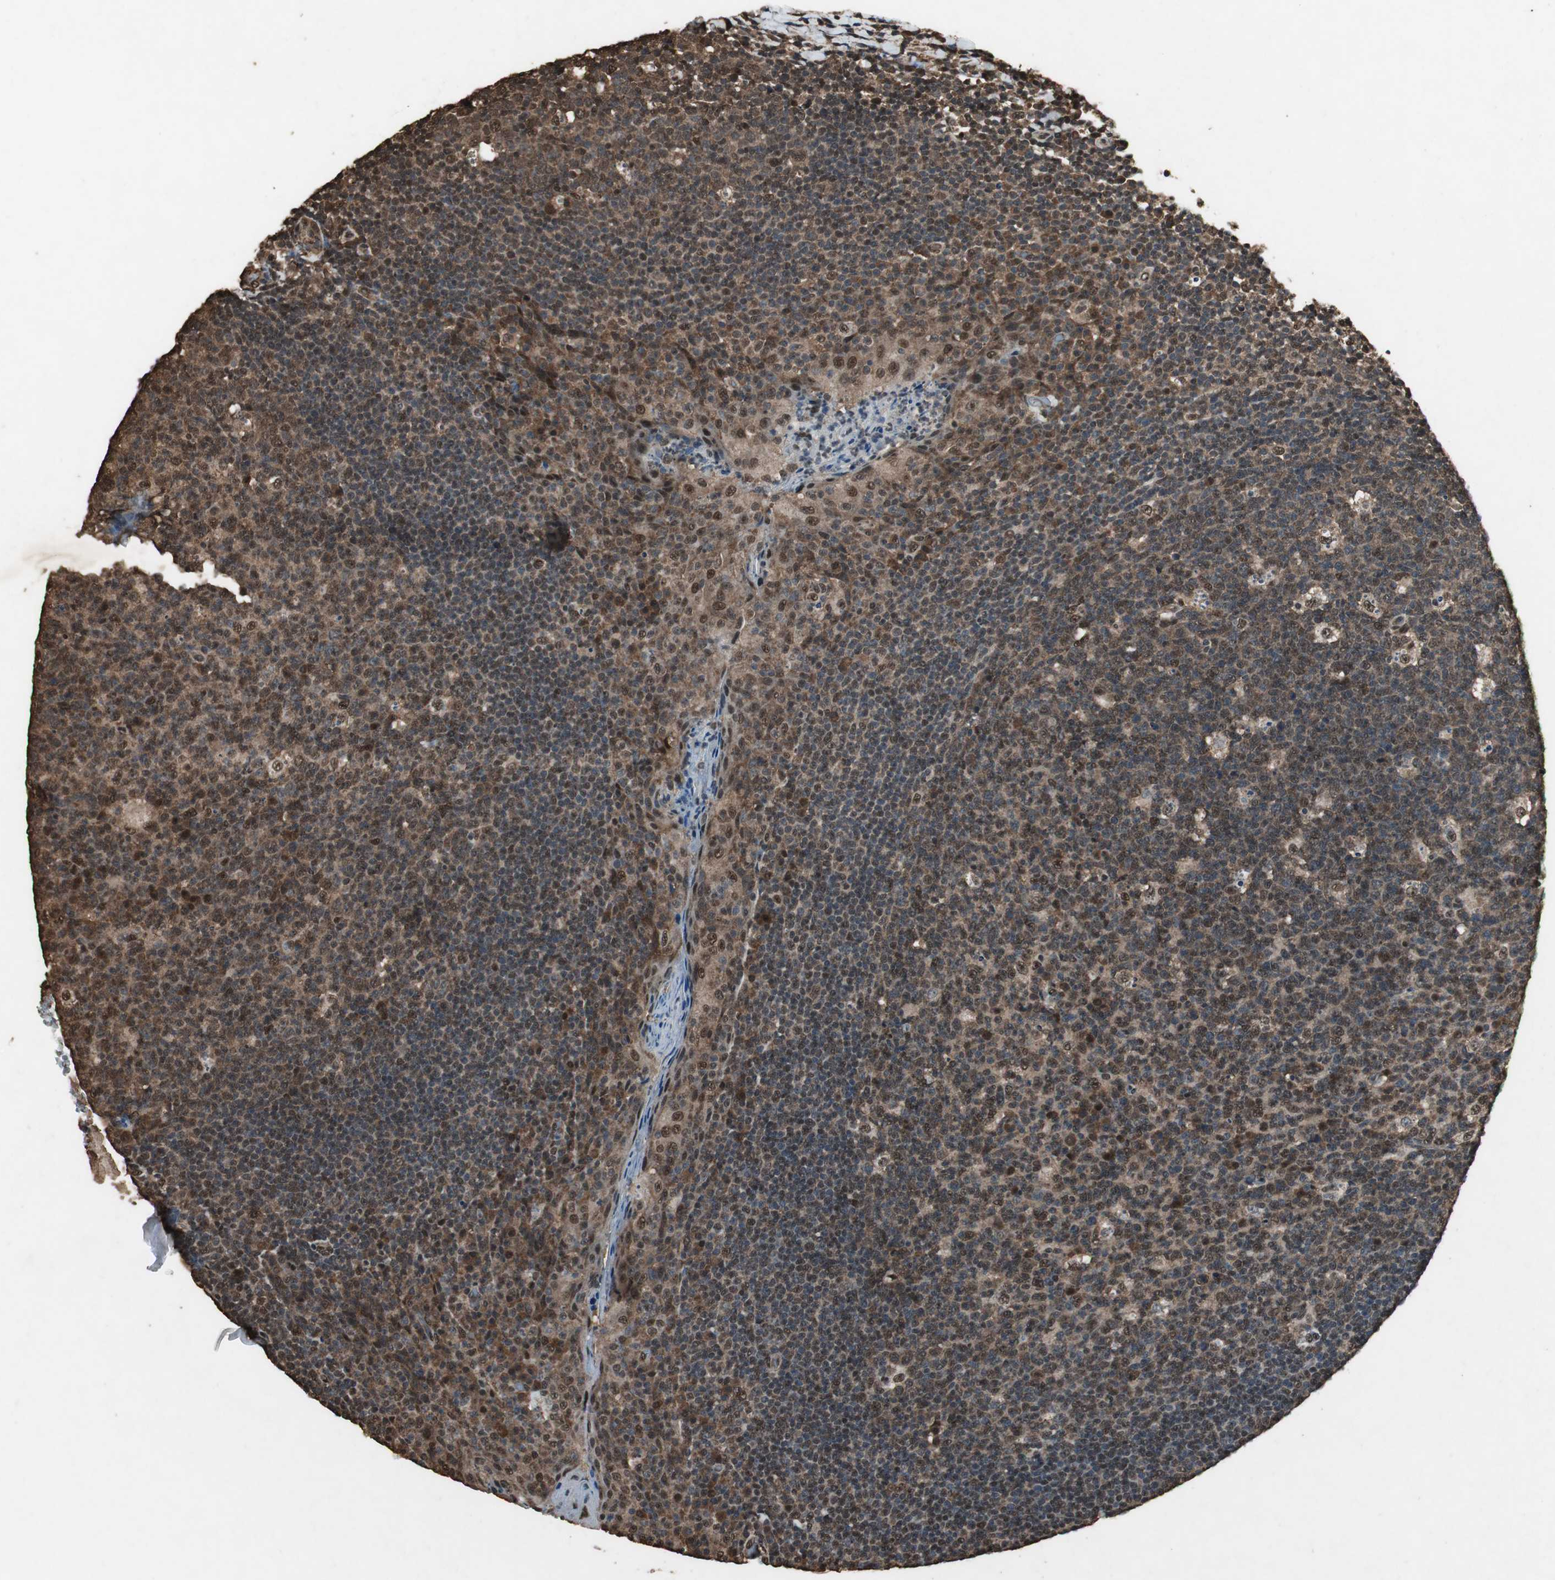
{"staining": {"intensity": "strong", "quantity": ">75%", "location": "cytoplasmic/membranous,nuclear"}, "tissue": "tonsil", "cell_type": "Germinal center cells", "image_type": "normal", "snomed": [{"axis": "morphology", "description": "Normal tissue, NOS"}, {"axis": "topography", "description": "Tonsil"}], "caption": "Tonsil stained for a protein (brown) shows strong cytoplasmic/membranous,nuclear positive staining in about >75% of germinal center cells.", "gene": "PPP1R13B", "patient": {"sex": "male", "age": 17}}